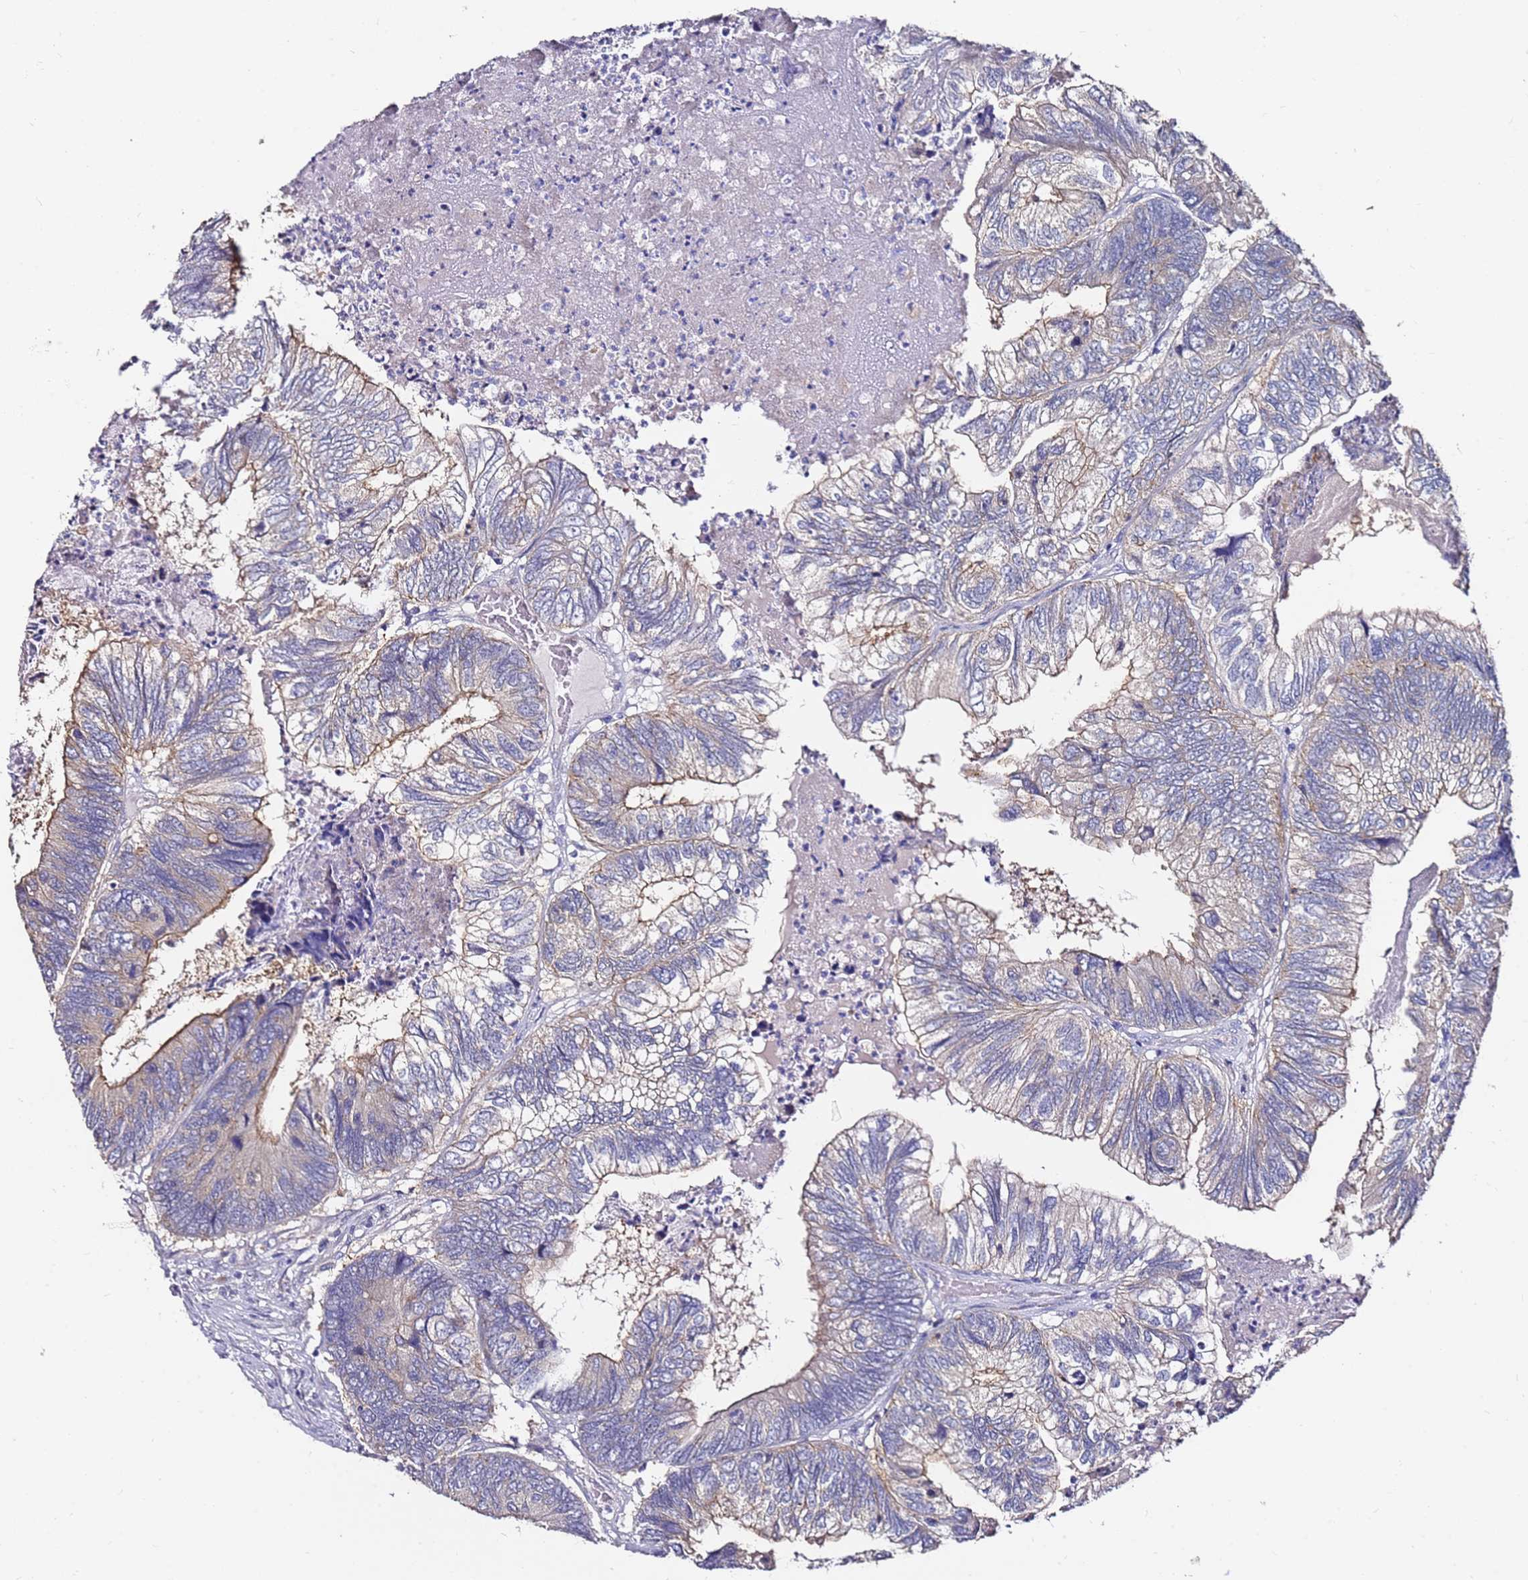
{"staining": {"intensity": "weak", "quantity": "25%-75%", "location": "cytoplasmic/membranous"}, "tissue": "colorectal cancer", "cell_type": "Tumor cells", "image_type": "cancer", "snomed": [{"axis": "morphology", "description": "Adenocarcinoma, NOS"}, {"axis": "topography", "description": "Colon"}], "caption": "Immunohistochemistry staining of colorectal cancer, which shows low levels of weak cytoplasmic/membranous staining in about 25%-75% of tumor cells indicating weak cytoplasmic/membranous protein staining. The staining was performed using DAB (brown) for protein detection and nuclei were counterstained in hematoxylin (blue).", "gene": "SRRM5", "patient": {"sex": "female", "age": 67}}